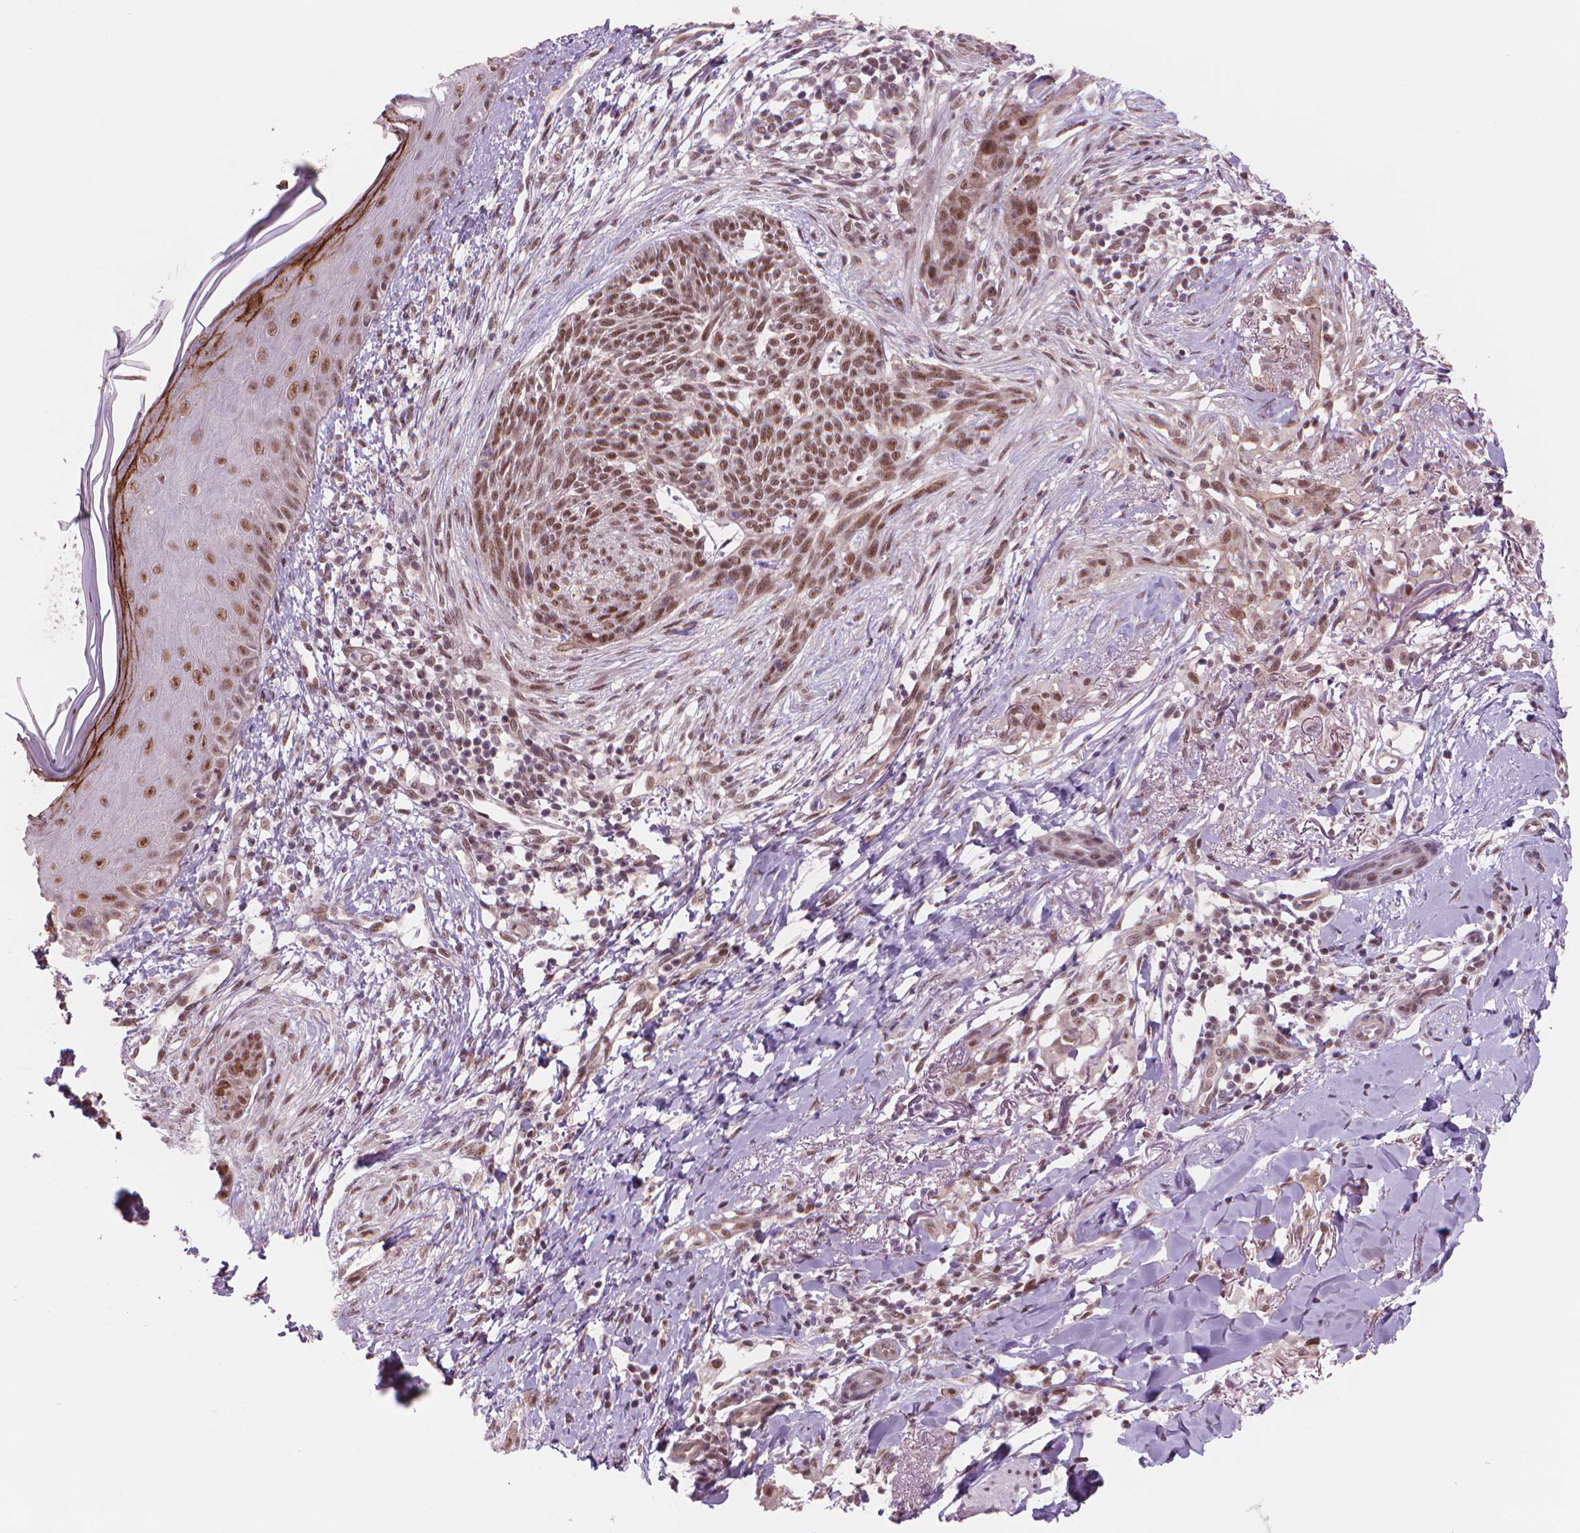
{"staining": {"intensity": "moderate", "quantity": ">75%", "location": "nuclear"}, "tissue": "skin cancer", "cell_type": "Tumor cells", "image_type": "cancer", "snomed": [{"axis": "morphology", "description": "Normal tissue, NOS"}, {"axis": "morphology", "description": "Basal cell carcinoma"}, {"axis": "topography", "description": "Skin"}], "caption": "A brown stain labels moderate nuclear expression of a protein in basal cell carcinoma (skin) tumor cells. Nuclei are stained in blue.", "gene": "POLR3D", "patient": {"sex": "male", "age": 84}}